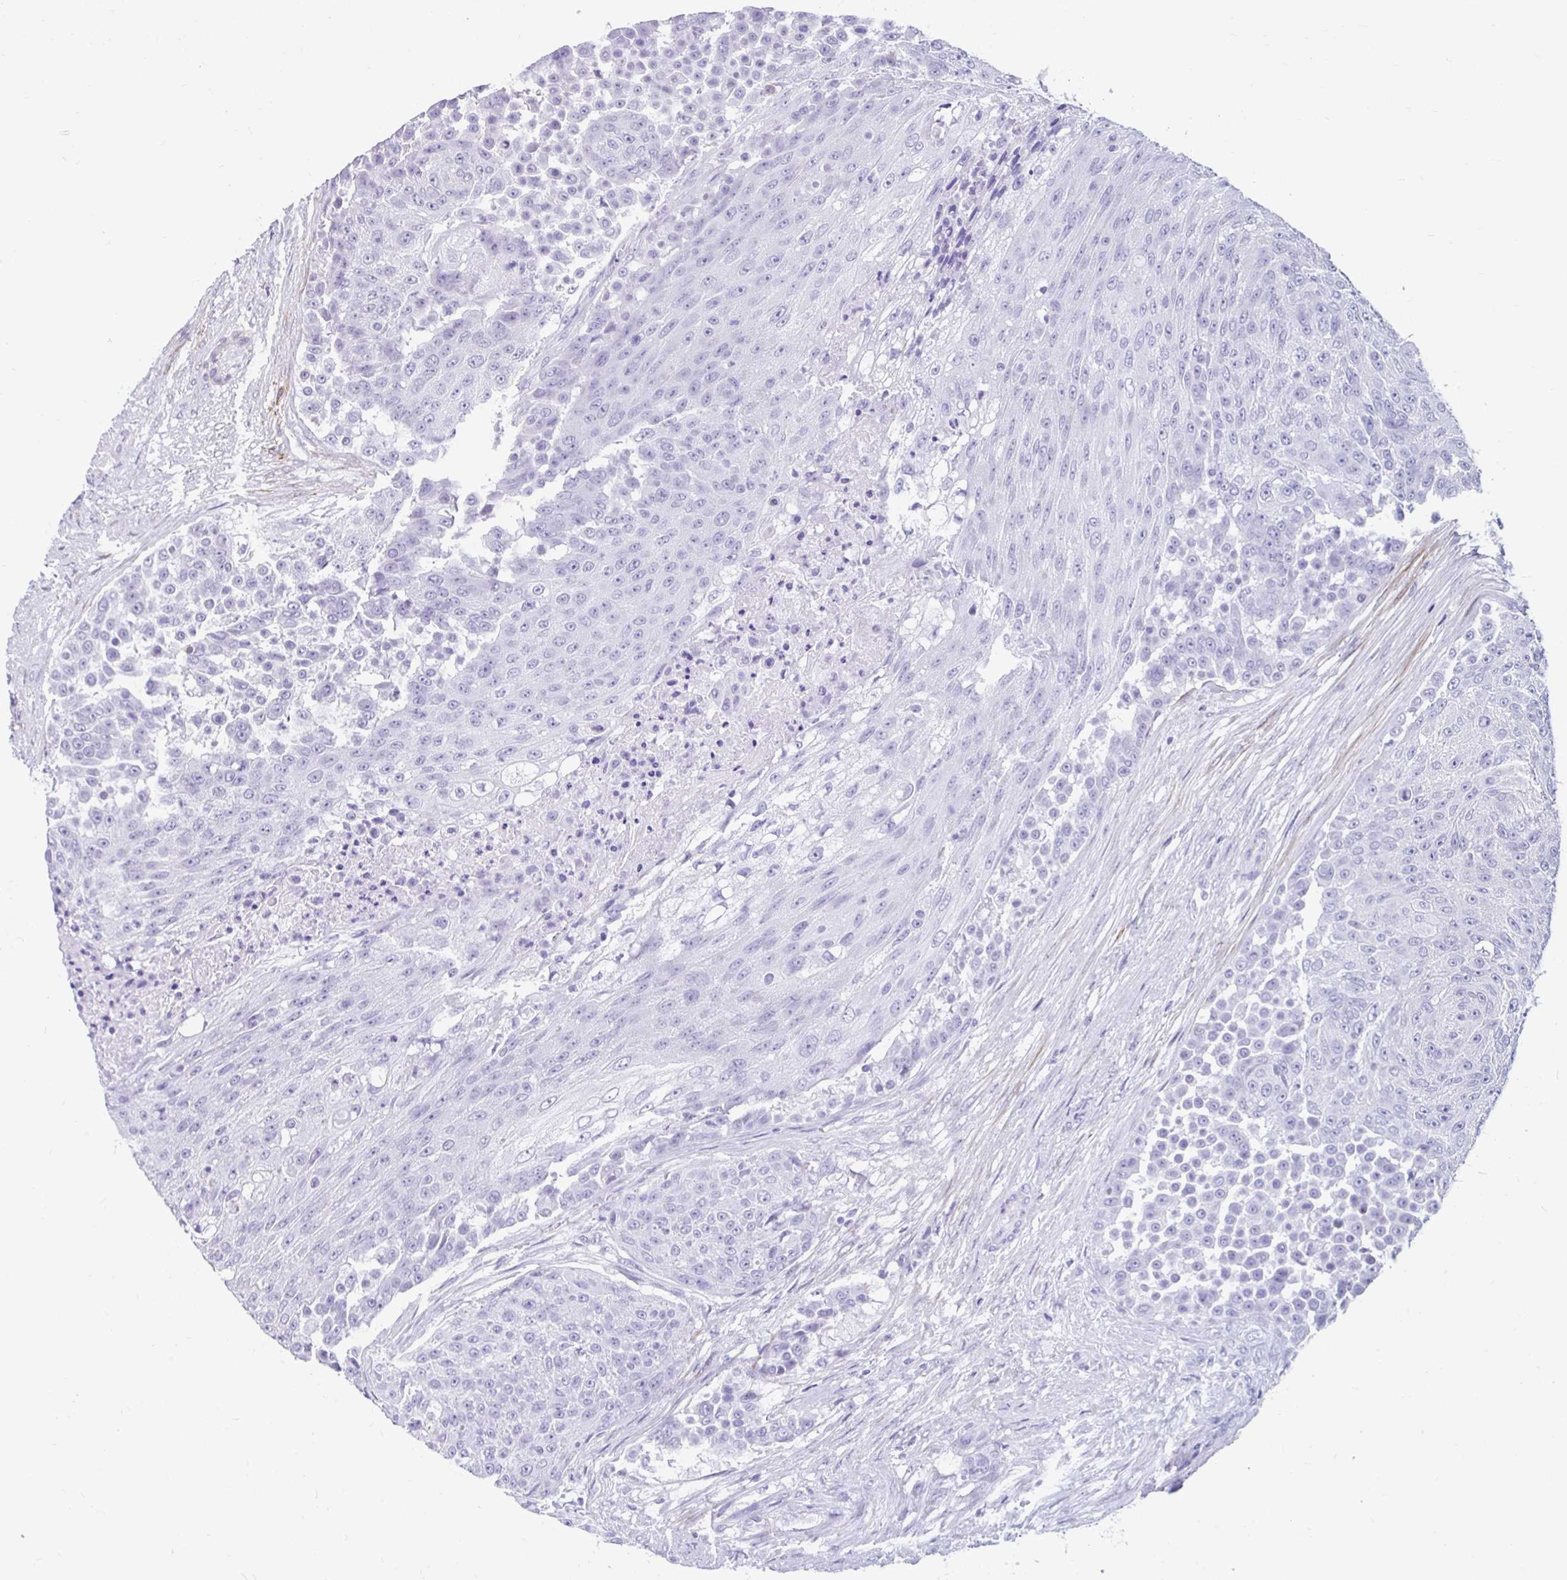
{"staining": {"intensity": "negative", "quantity": "none", "location": "none"}, "tissue": "urothelial cancer", "cell_type": "Tumor cells", "image_type": "cancer", "snomed": [{"axis": "morphology", "description": "Urothelial carcinoma, High grade"}, {"axis": "topography", "description": "Urinary bladder"}], "caption": "Human urothelial carcinoma (high-grade) stained for a protein using IHC reveals no positivity in tumor cells.", "gene": "EML5", "patient": {"sex": "female", "age": 63}}